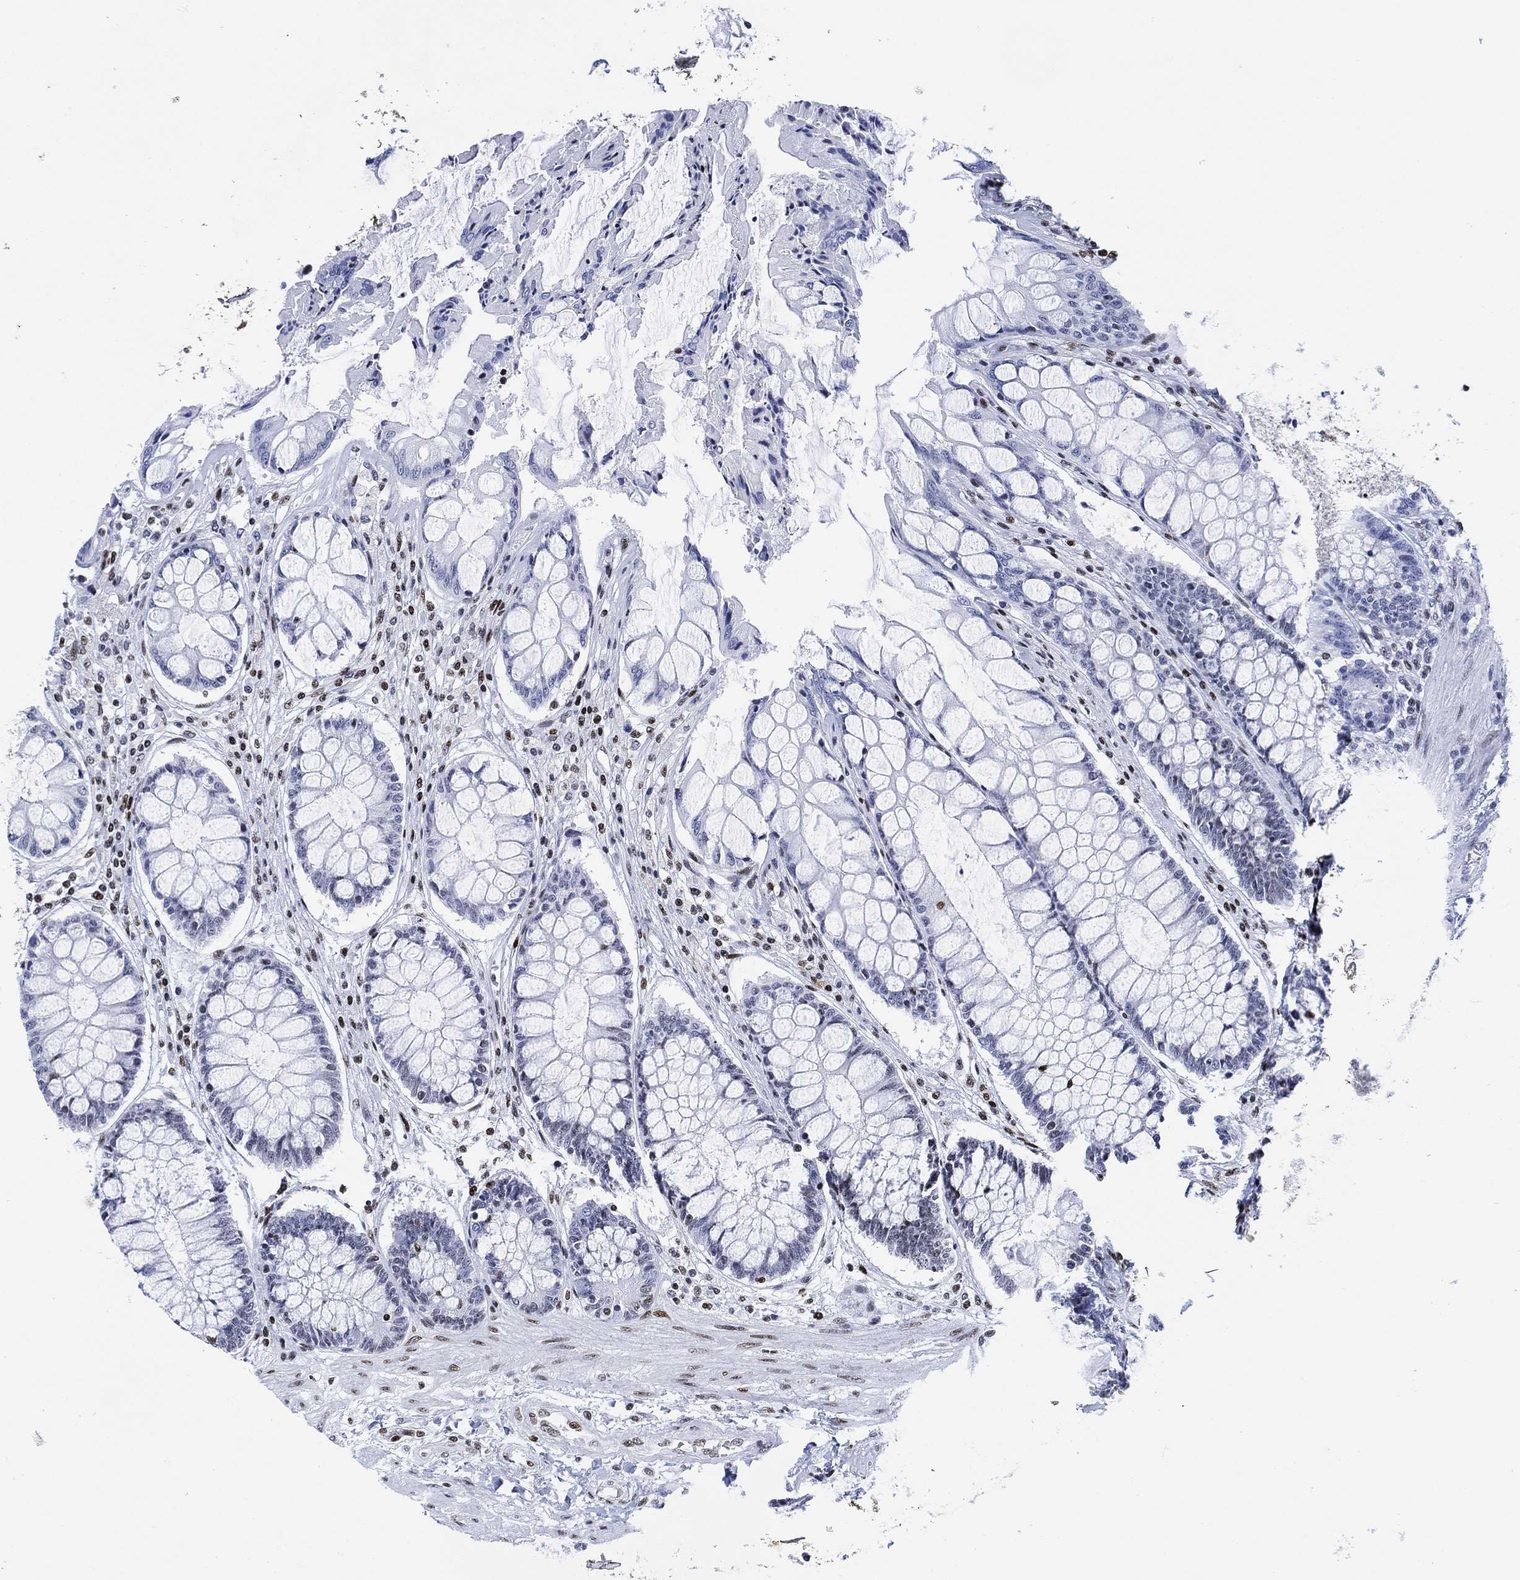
{"staining": {"intensity": "moderate", "quantity": "<25%", "location": "nuclear"}, "tissue": "rectum", "cell_type": "Glandular cells", "image_type": "normal", "snomed": [{"axis": "morphology", "description": "Normal tissue, NOS"}, {"axis": "topography", "description": "Rectum"}], "caption": "Protein analysis of unremarkable rectum demonstrates moderate nuclear expression in about <25% of glandular cells. The protein of interest is stained brown, and the nuclei are stained in blue (DAB (3,3'-diaminobenzidine) IHC with brightfield microscopy, high magnification).", "gene": "H1", "patient": {"sex": "female", "age": 58}}